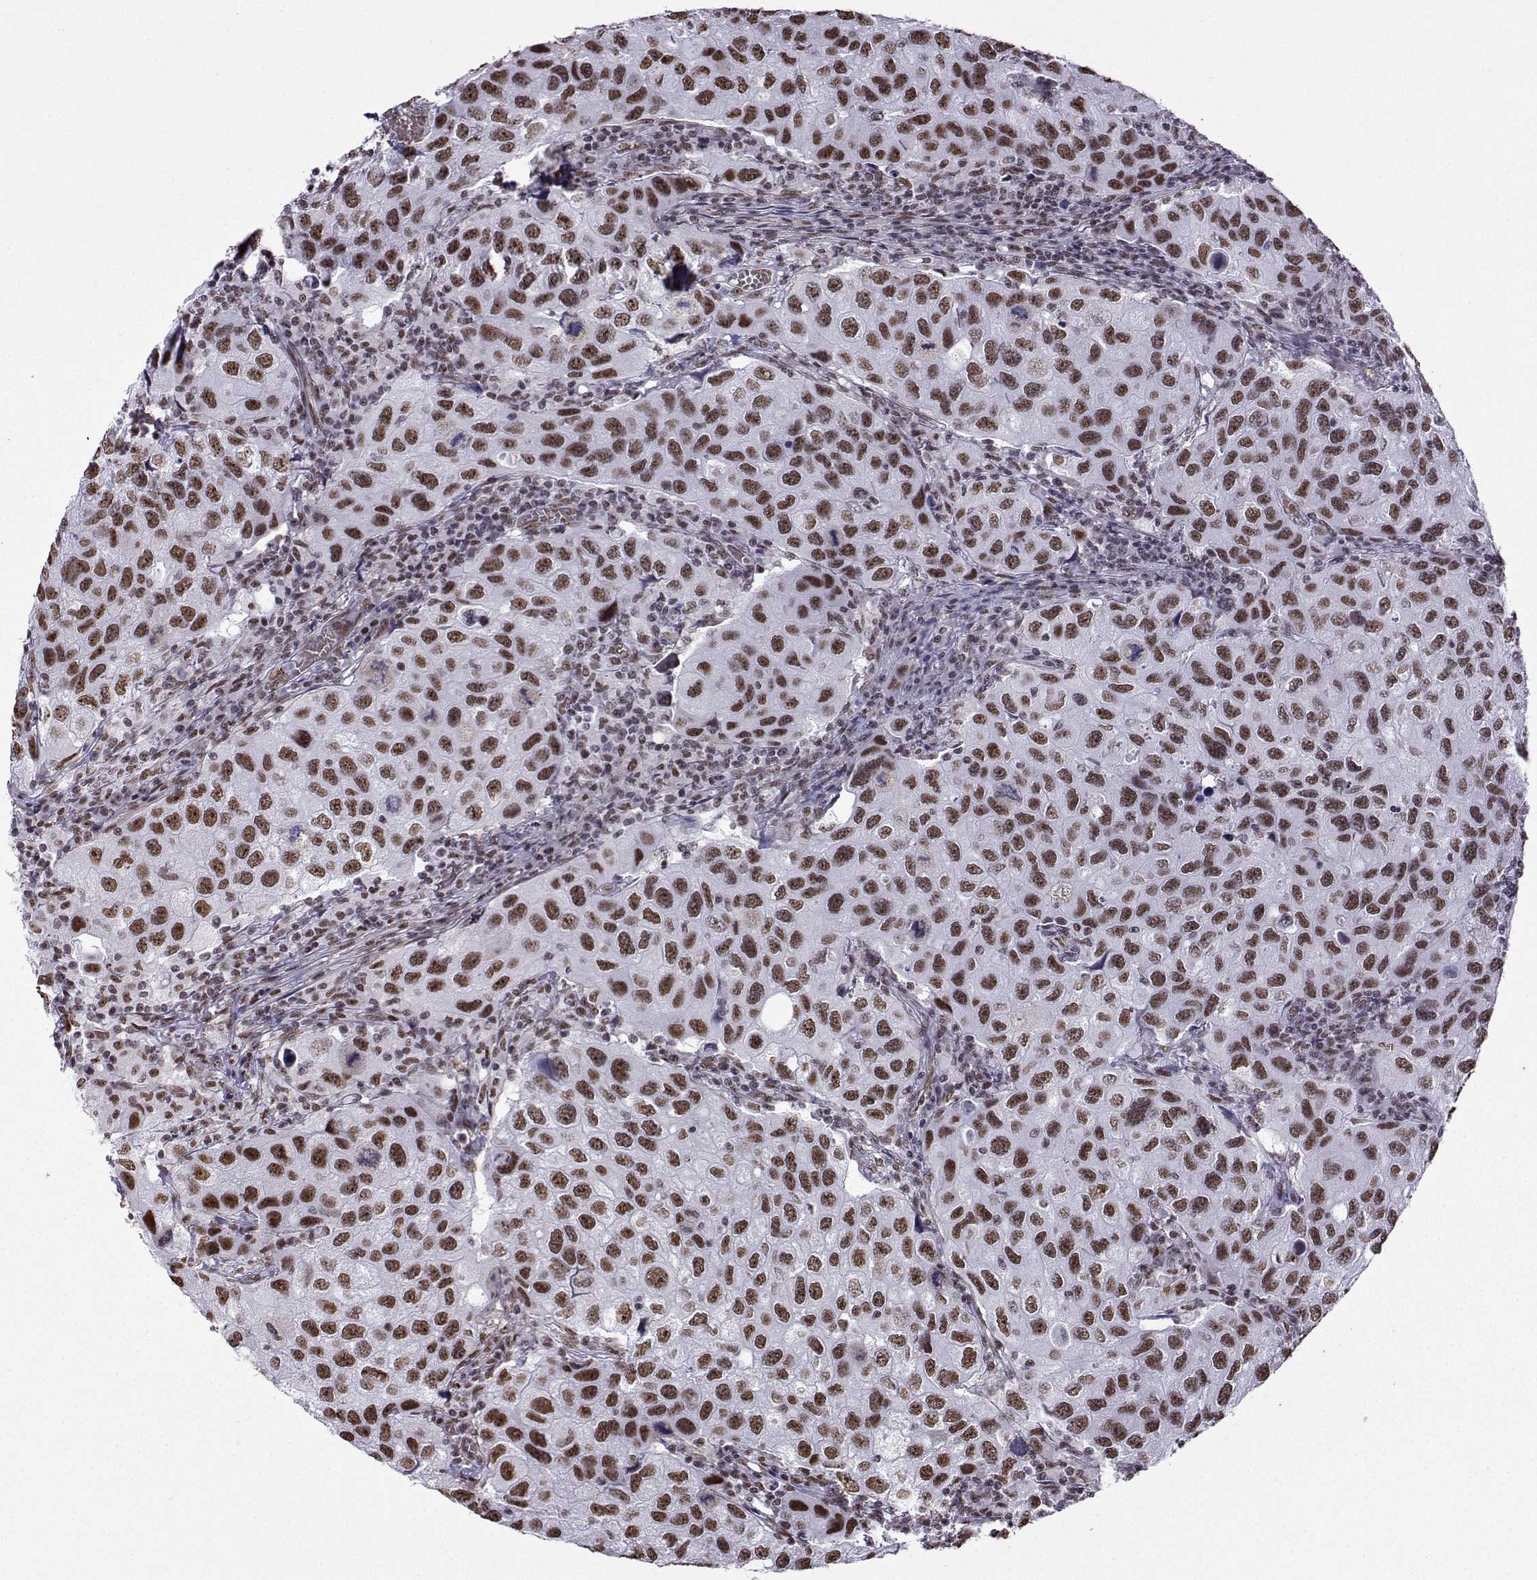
{"staining": {"intensity": "strong", "quantity": "25%-75%", "location": "nuclear"}, "tissue": "urothelial cancer", "cell_type": "Tumor cells", "image_type": "cancer", "snomed": [{"axis": "morphology", "description": "Urothelial carcinoma, High grade"}, {"axis": "topography", "description": "Urinary bladder"}], "caption": "A high-resolution histopathology image shows immunohistochemistry (IHC) staining of urothelial carcinoma (high-grade), which demonstrates strong nuclear positivity in about 25%-75% of tumor cells. The staining was performed using DAB (3,3'-diaminobenzidine) to visualize the protein expression in brown, while the nuclei were stained in blue with hematoxylin (Magnification: 20x).", "gene": "CCNK", "patient": {"sex": "male", "age": 79}}